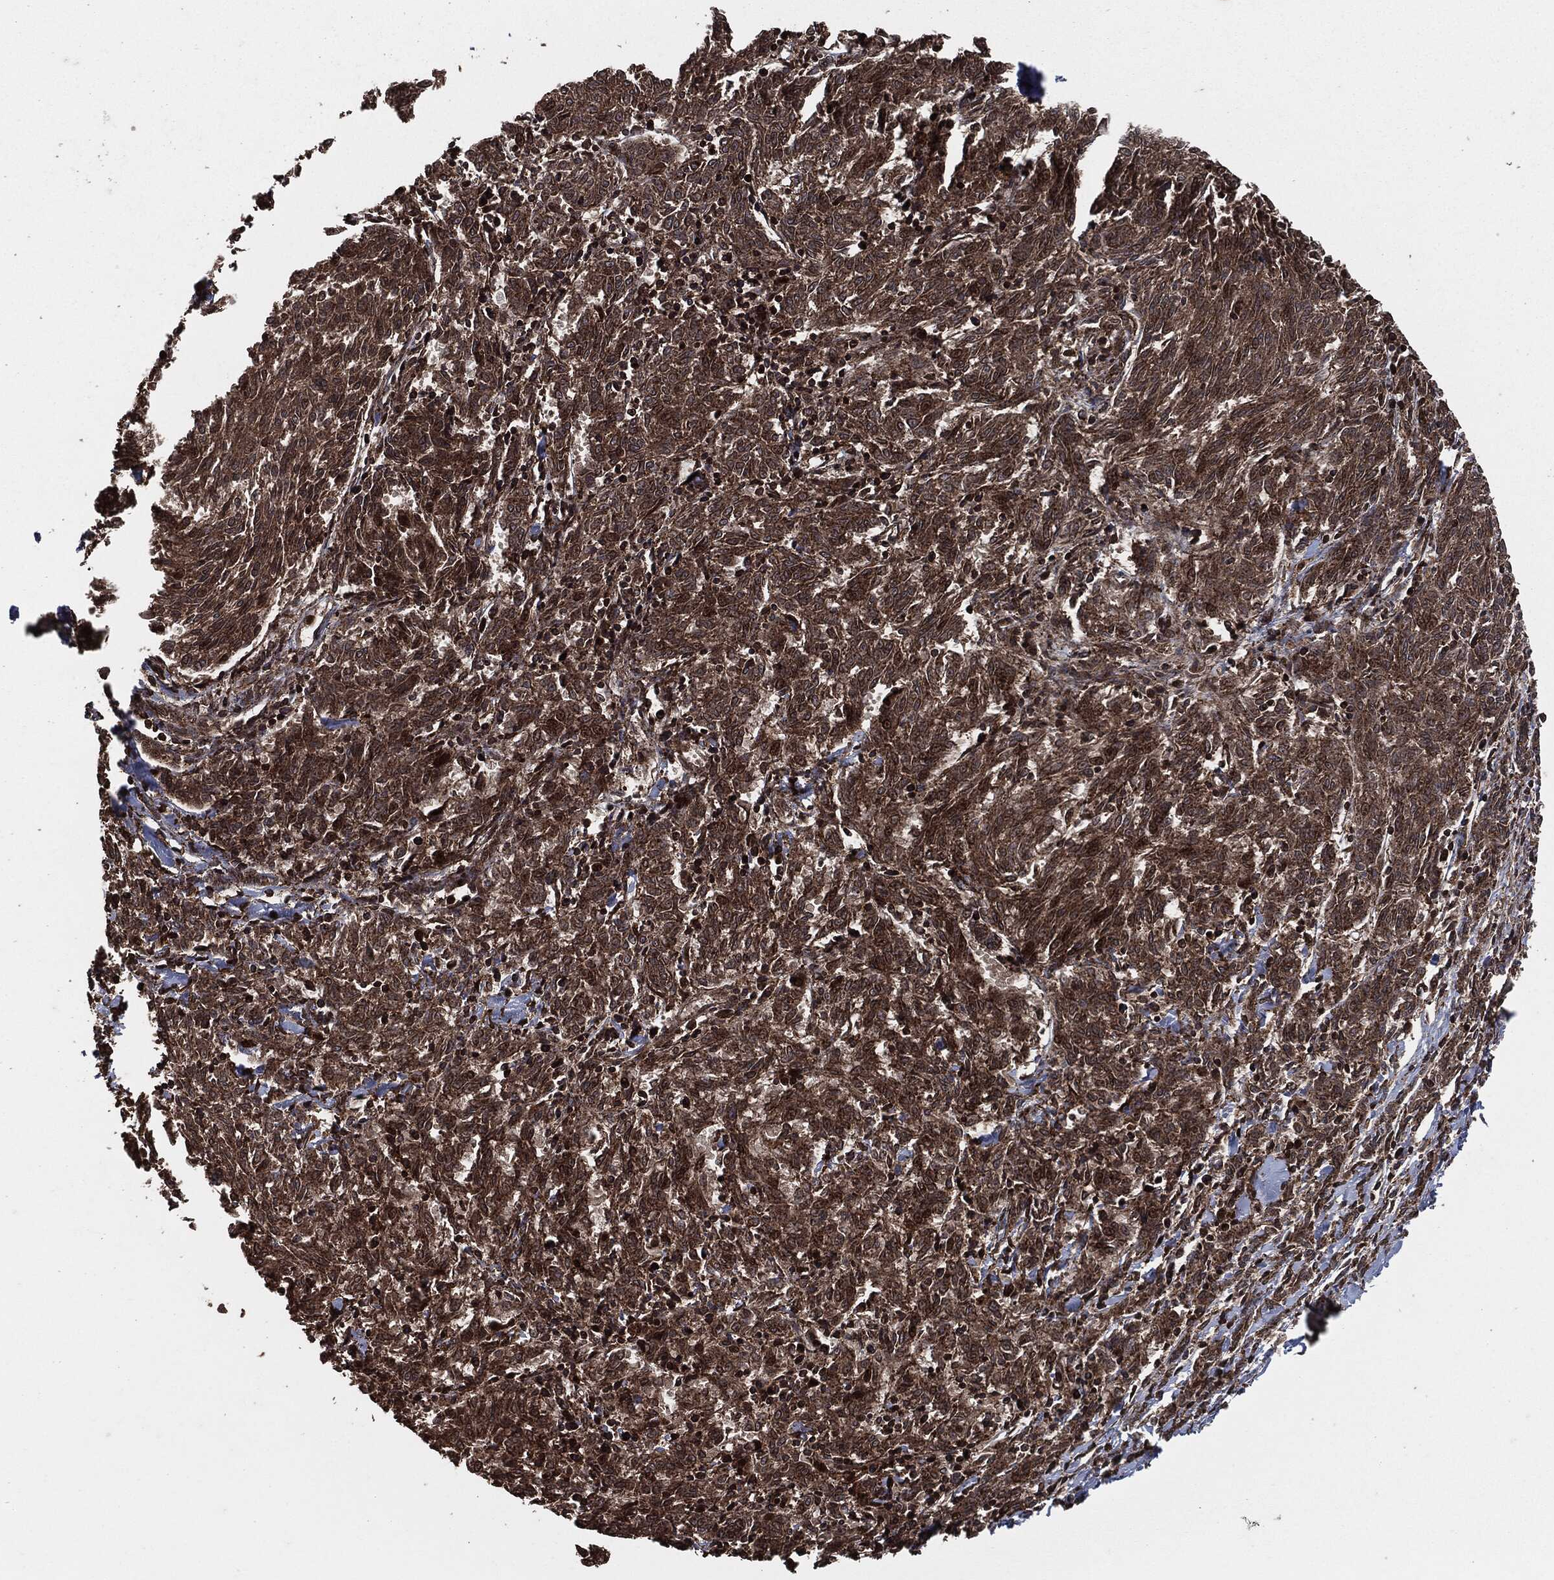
{"staining": {"intensity": "moderate", "quantity": ">75%", "location": "cytoplasmic/membranous"}, "tissue": "melanoma", "cell_type": "Tumor cells", "image_type": "cancer", "snomed": [{"axis": "morphology", "description": "Malignant melanoma, NOS"}, {"axis": "topography", "description": "Skin"}], "caption": "This histopathology image demonstrates immunohistochemistry staining of melanoma, with medium moderate cytoplasmic/membranous positivity in about >75% of tumor cells.", "gene": "IFIT1", "patient": {"sex": "female", "age": 72}}